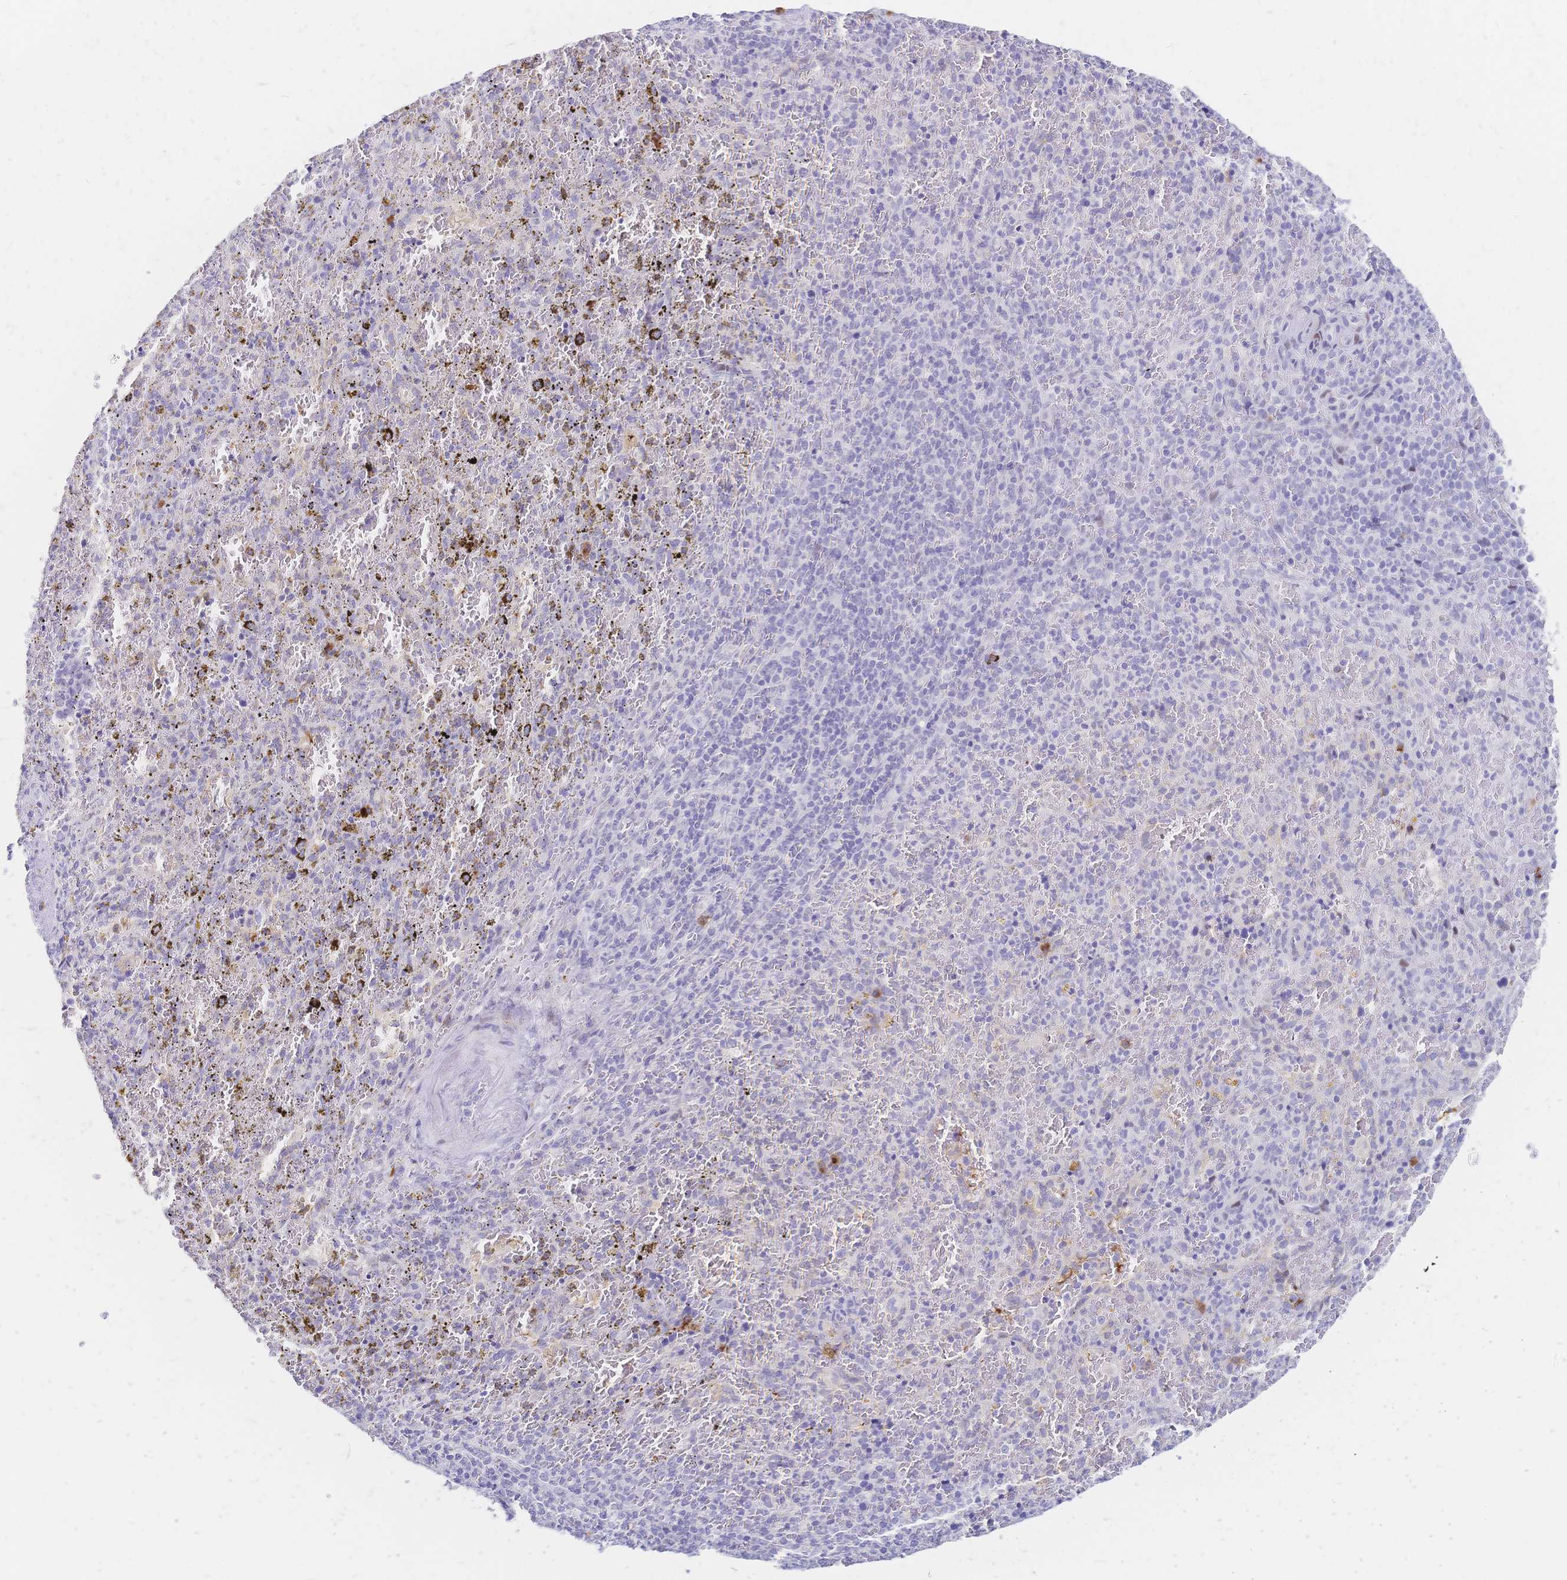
{"staining": {"intensity": "negative", "quantity": "none", "location": "none"}, "tissue": "spleen", "cell_type": "Cells in red pulp", "image_type": "normal", "snomed": [{"axis": "morphology", "description": "Normal tissue, NOS"}, {"axis": "topography", "description": "Spleen"}], "caption": "Immunohistochemical staining of normal human spleen shows no significant expression in cells in red pulp. The staining was performed using DAB (3,3'-diaminobenzidine) to visualize the protein expression in brown, while the nuclei were stained in blue with hematoxylin (Magnification: 20x).", "gene": "PSORS1C2", "patient": {"sex": "female", "age": 50}}